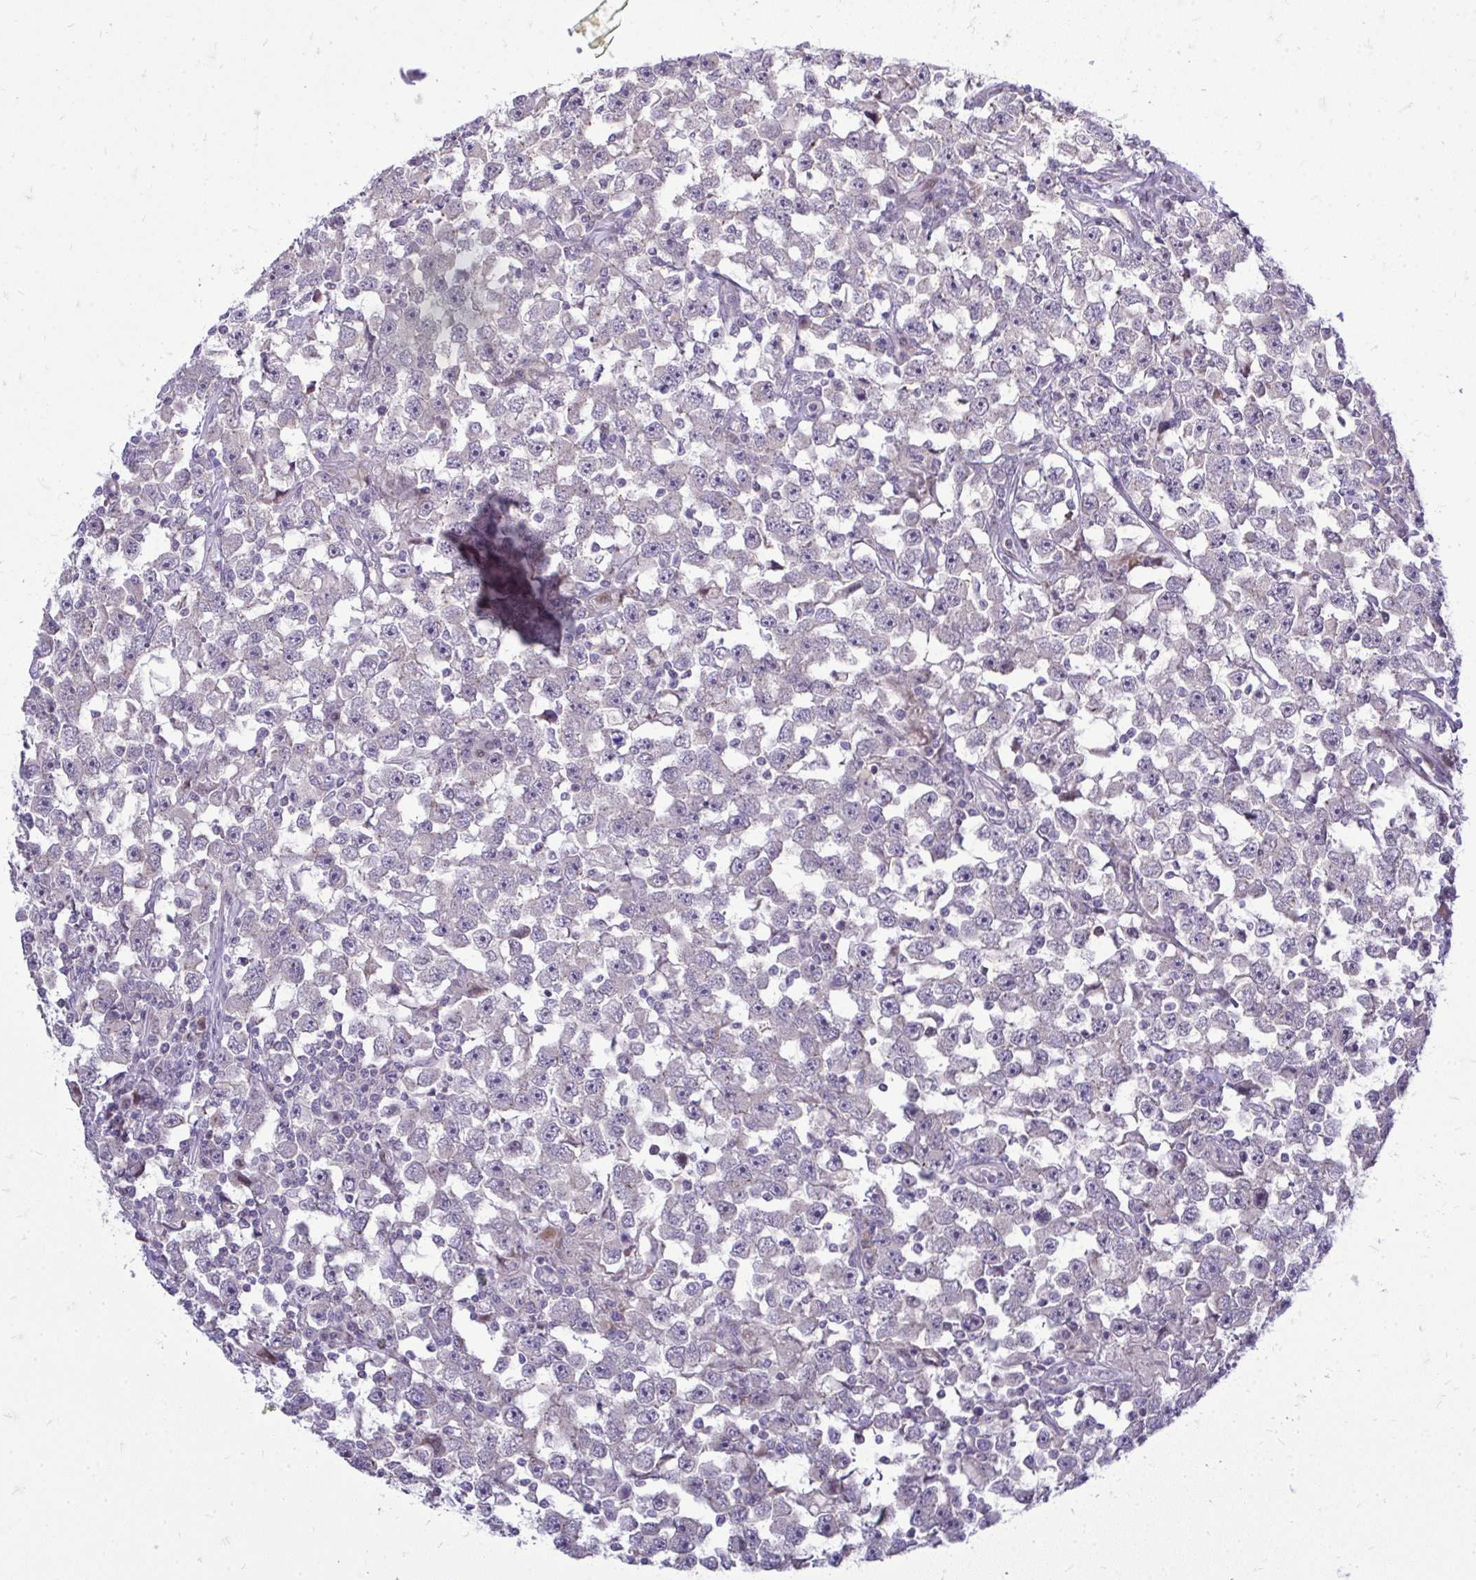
{"staining": {"intensity": "weak", "quantity": "<25%", "location": "cytoplasmic/membranous,nuclear"}, "tissue": "testis cancer", "cell_type": "Tumor cells", "image_type": "cancer", "snomed": [{"axis": "morphology", "description": "Seminoma, NOS"}, {"axis": "topography", "description": "Testis"}], "caption": "Immunohistochemistry (IHC) micrograph of neoplastic tissue: testis cancer (seminoma) stained with DAB exhibits no significant protein positivity in tumor cells. The staining was performed using DAB to visualize the protein expression in brown, while the nuclei were stained in blue with hematoxylin (Magnification: 20x).", "gene": "OR8D1", "patient": {"sex": "male", "age": 33}}